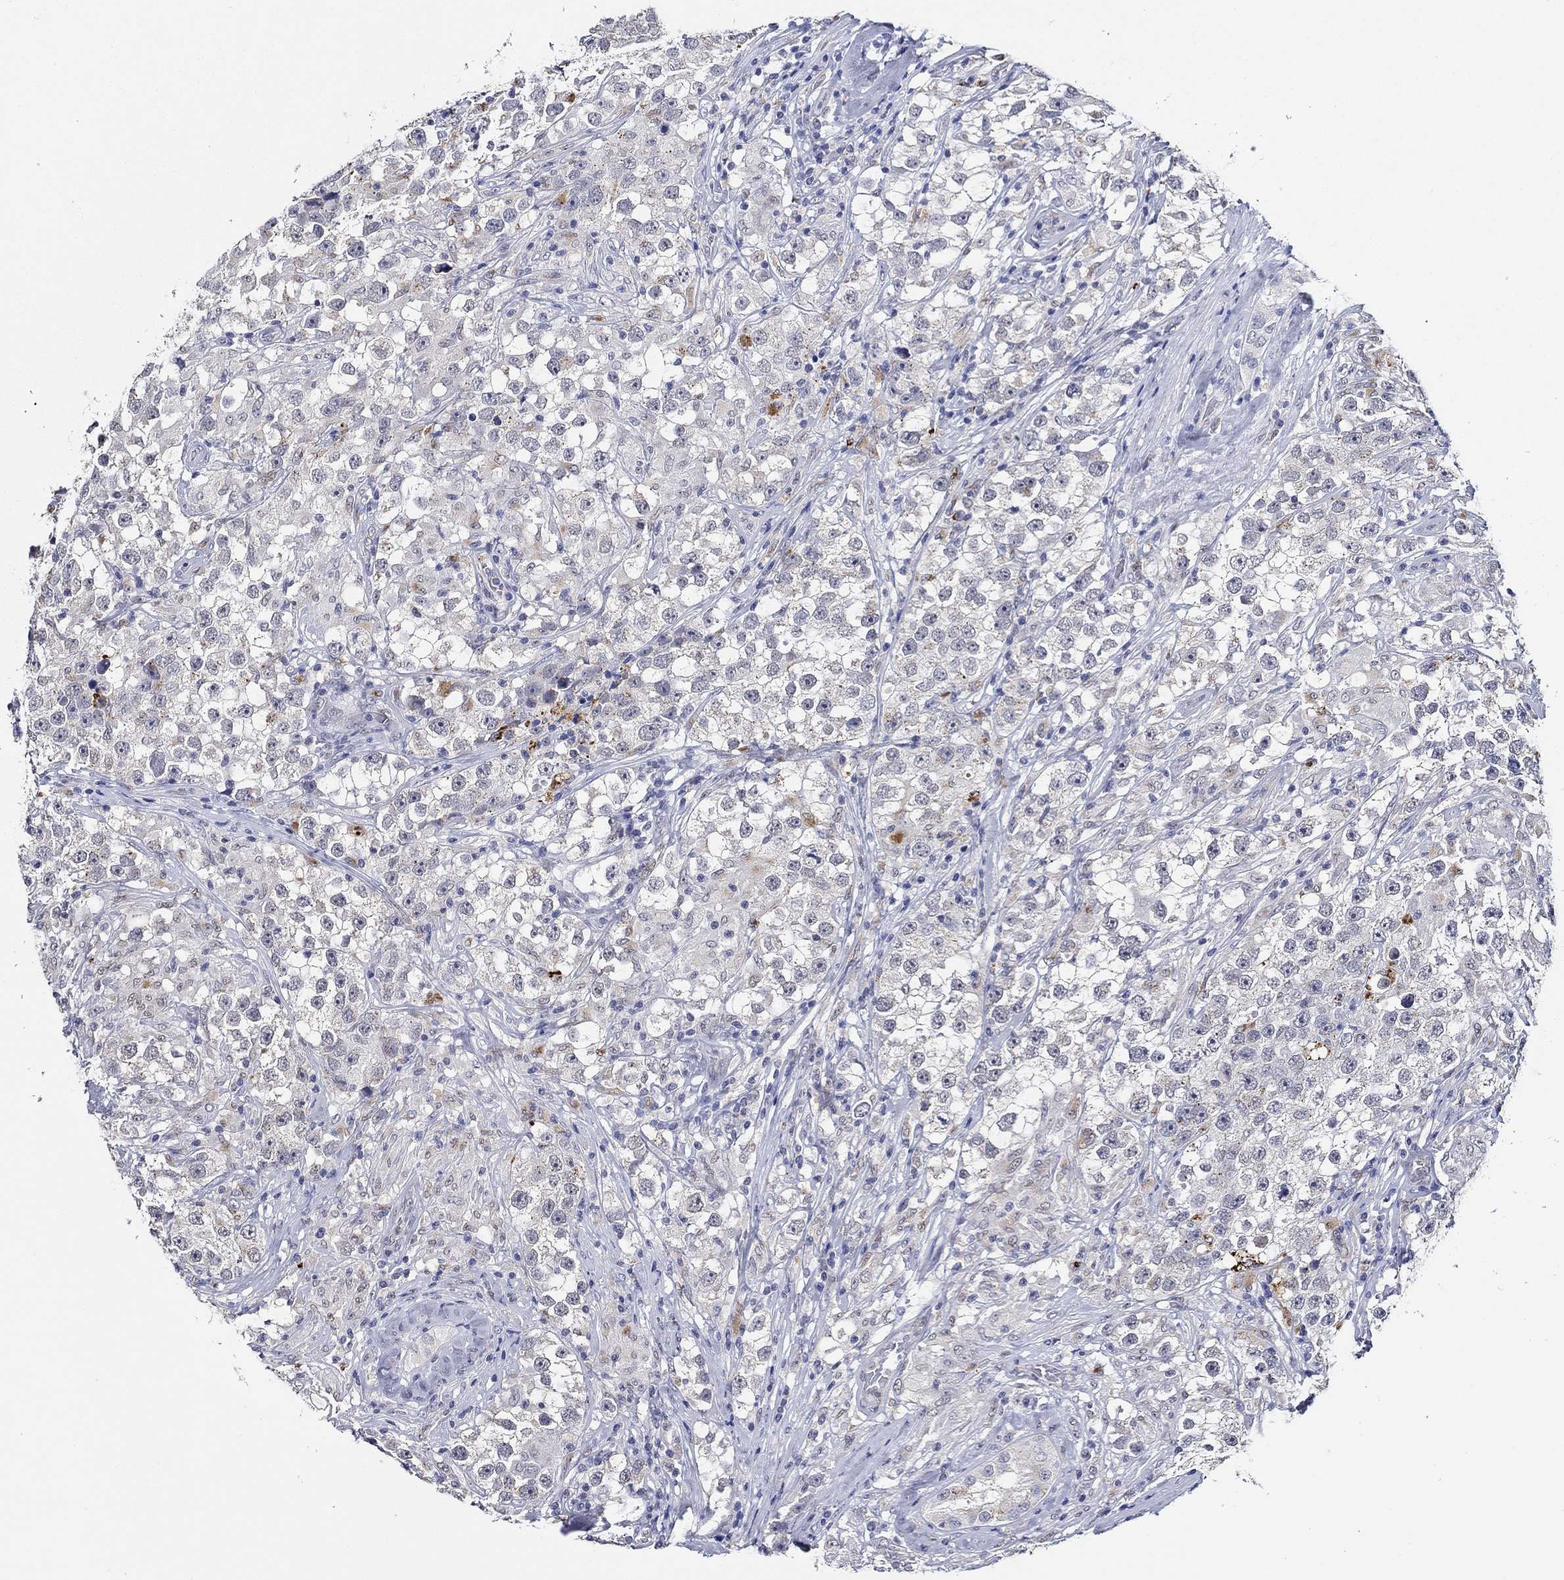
{"staining": {"intensity": "moderate", "quantity": "<25%", "location": "cytoplasmic/membranous"}, "tissue": "testis cancer", "cell_type": "Tumor cells", "image_type": "cancer", "snomed": [{"axis": "morphology", "description": "Seminoma, NOS"}, {"axis": "topography", "description": "Testis"}], "caption": "Testis cancer stained for a protein (brown) reveals moderate cytoplasmic/membranous positive positivity in approximately <25% of tumor cells.", "gene": "GATA2", "patient": {"sex": "male", "age": 46}}